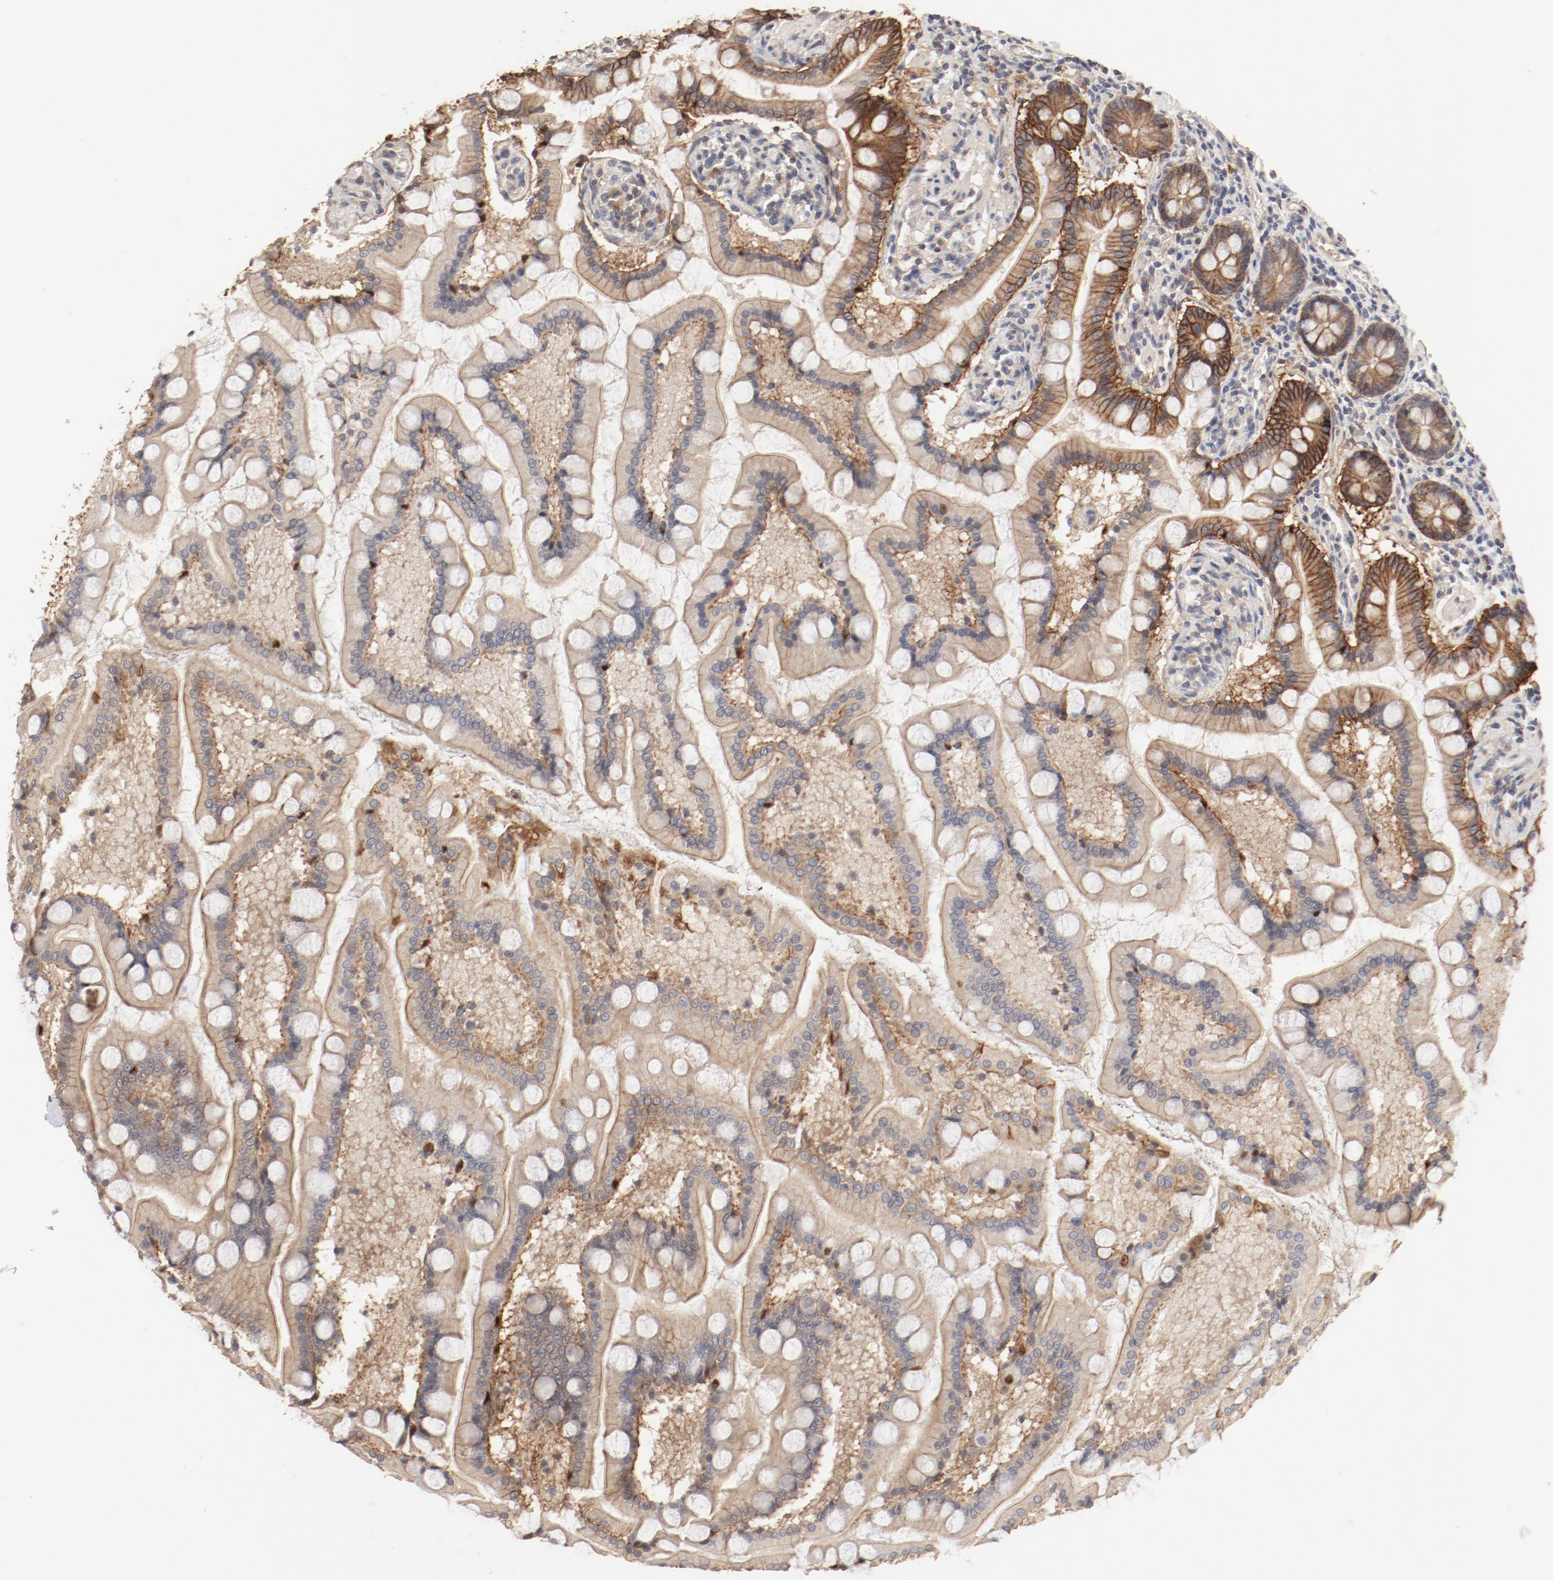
{"staining": {"intensity": "moderate", "quantity": ">75%", "location": "cytoplasmic/membranous"}, "tissue": "small intestine", "cell_type": "Glandular cells", "image_type": "normal", "snomed": [{"axis": "morphology", "description": "Normal tissue, NOS"}, {"axis": "topography", "description": "Small intestine"}], "caption": "Small intestine stained for a protein (brown) shows moderate cytoplasmic/membranous positive staining in approximately >75% of glandular cells.", "gene": "IL3RA", "patient": {"sex": "male", "age": 41}}